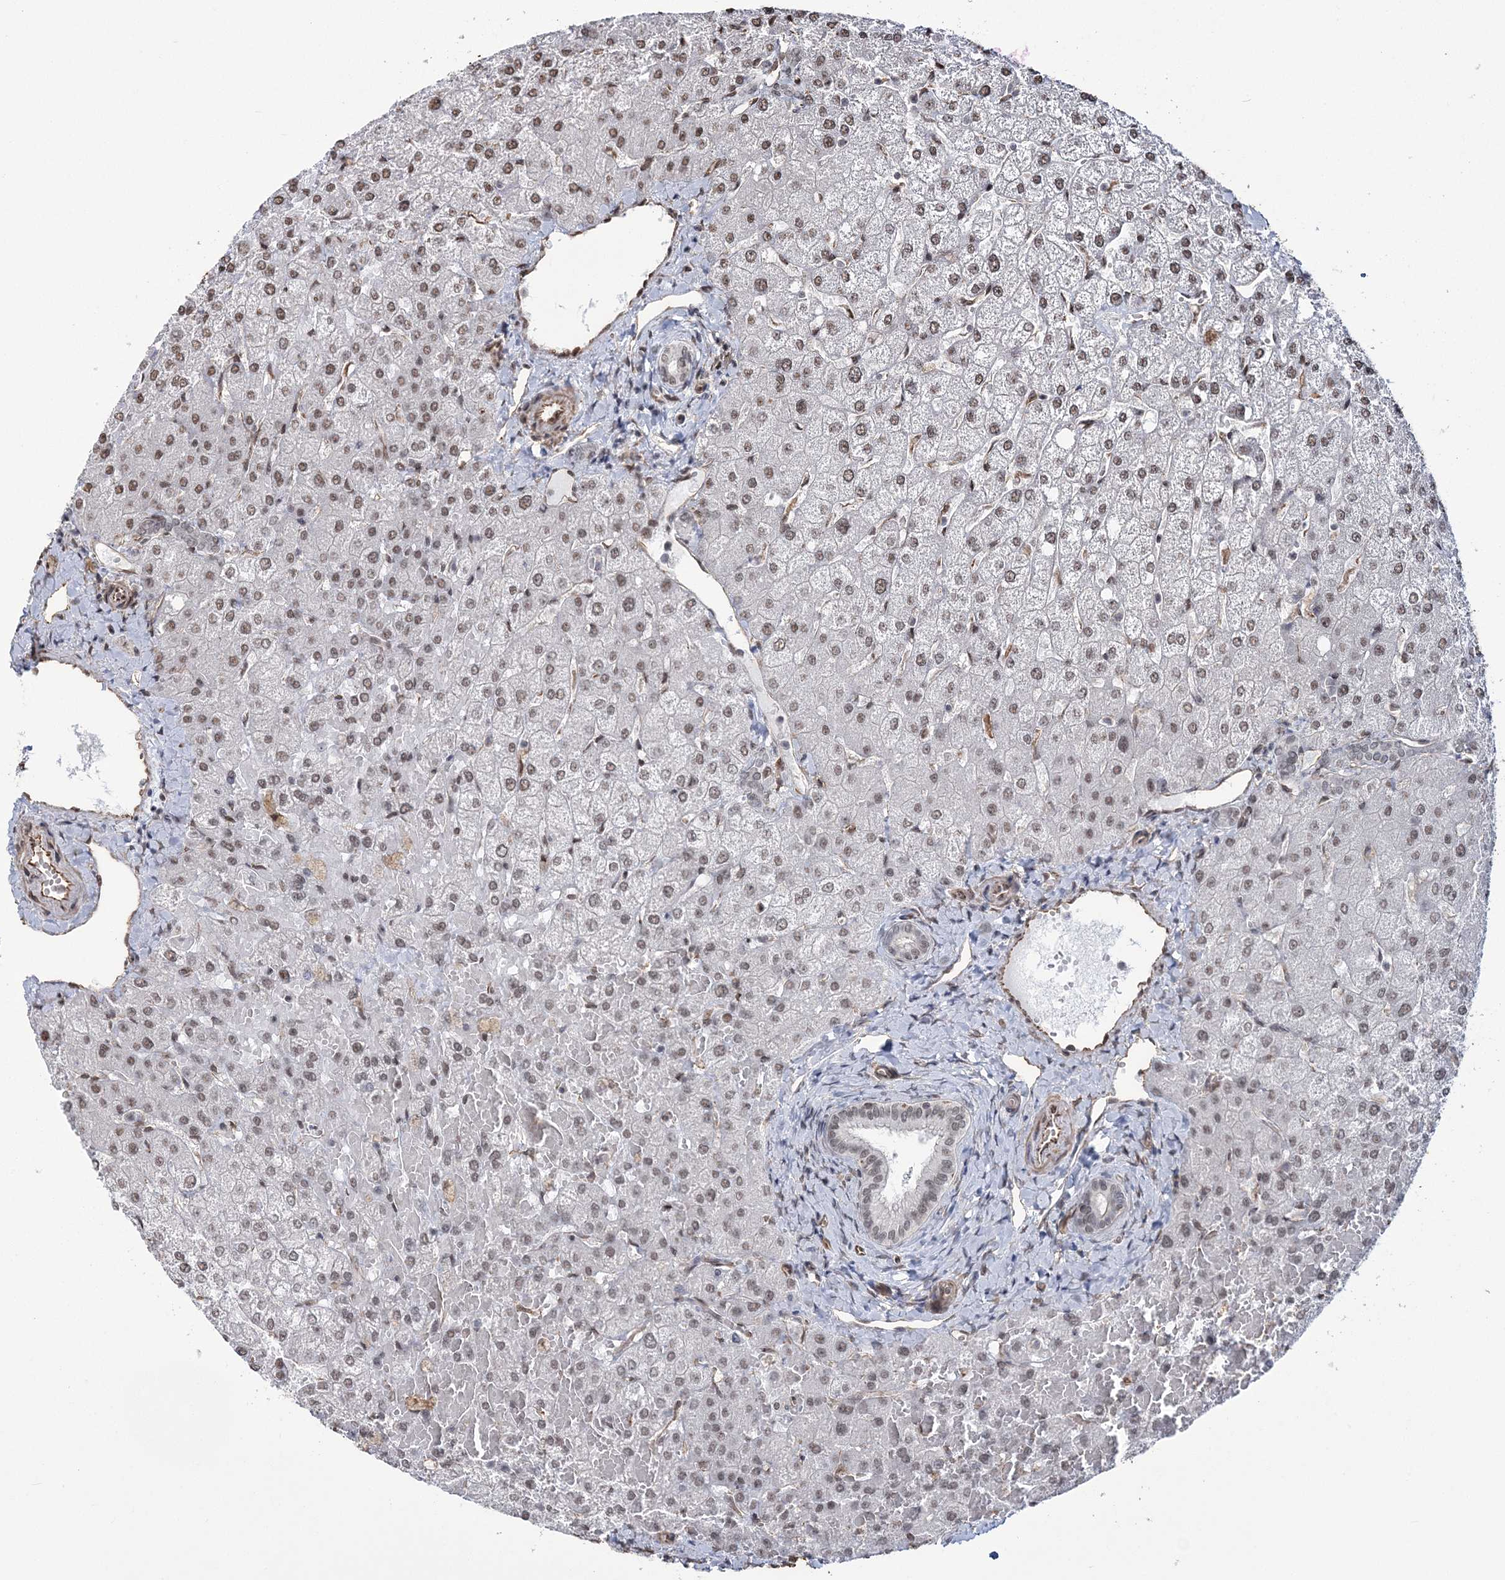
{"staining": {"intensity": "weak", "quantity": ">75%", "location": "nuclear"}, "tissue": "liver", "cell_type": "Cholangiocytes", "image_type": "normal", "snomed": [{"axis": "morphology", "description": "Normal tissue, NOS"}, {"axis": "topography", "description": "Liver"}], "caption": "A low amount of weak nuclear staining is seen in approximately >75% of cholangiocytes in benign liver. (DAB (3,3'-diaminobenzidine) IHC with brightfield microscopy, high magnification).", "gene": "ATP11B", "patient": {"sex": "female", "age": 54}}